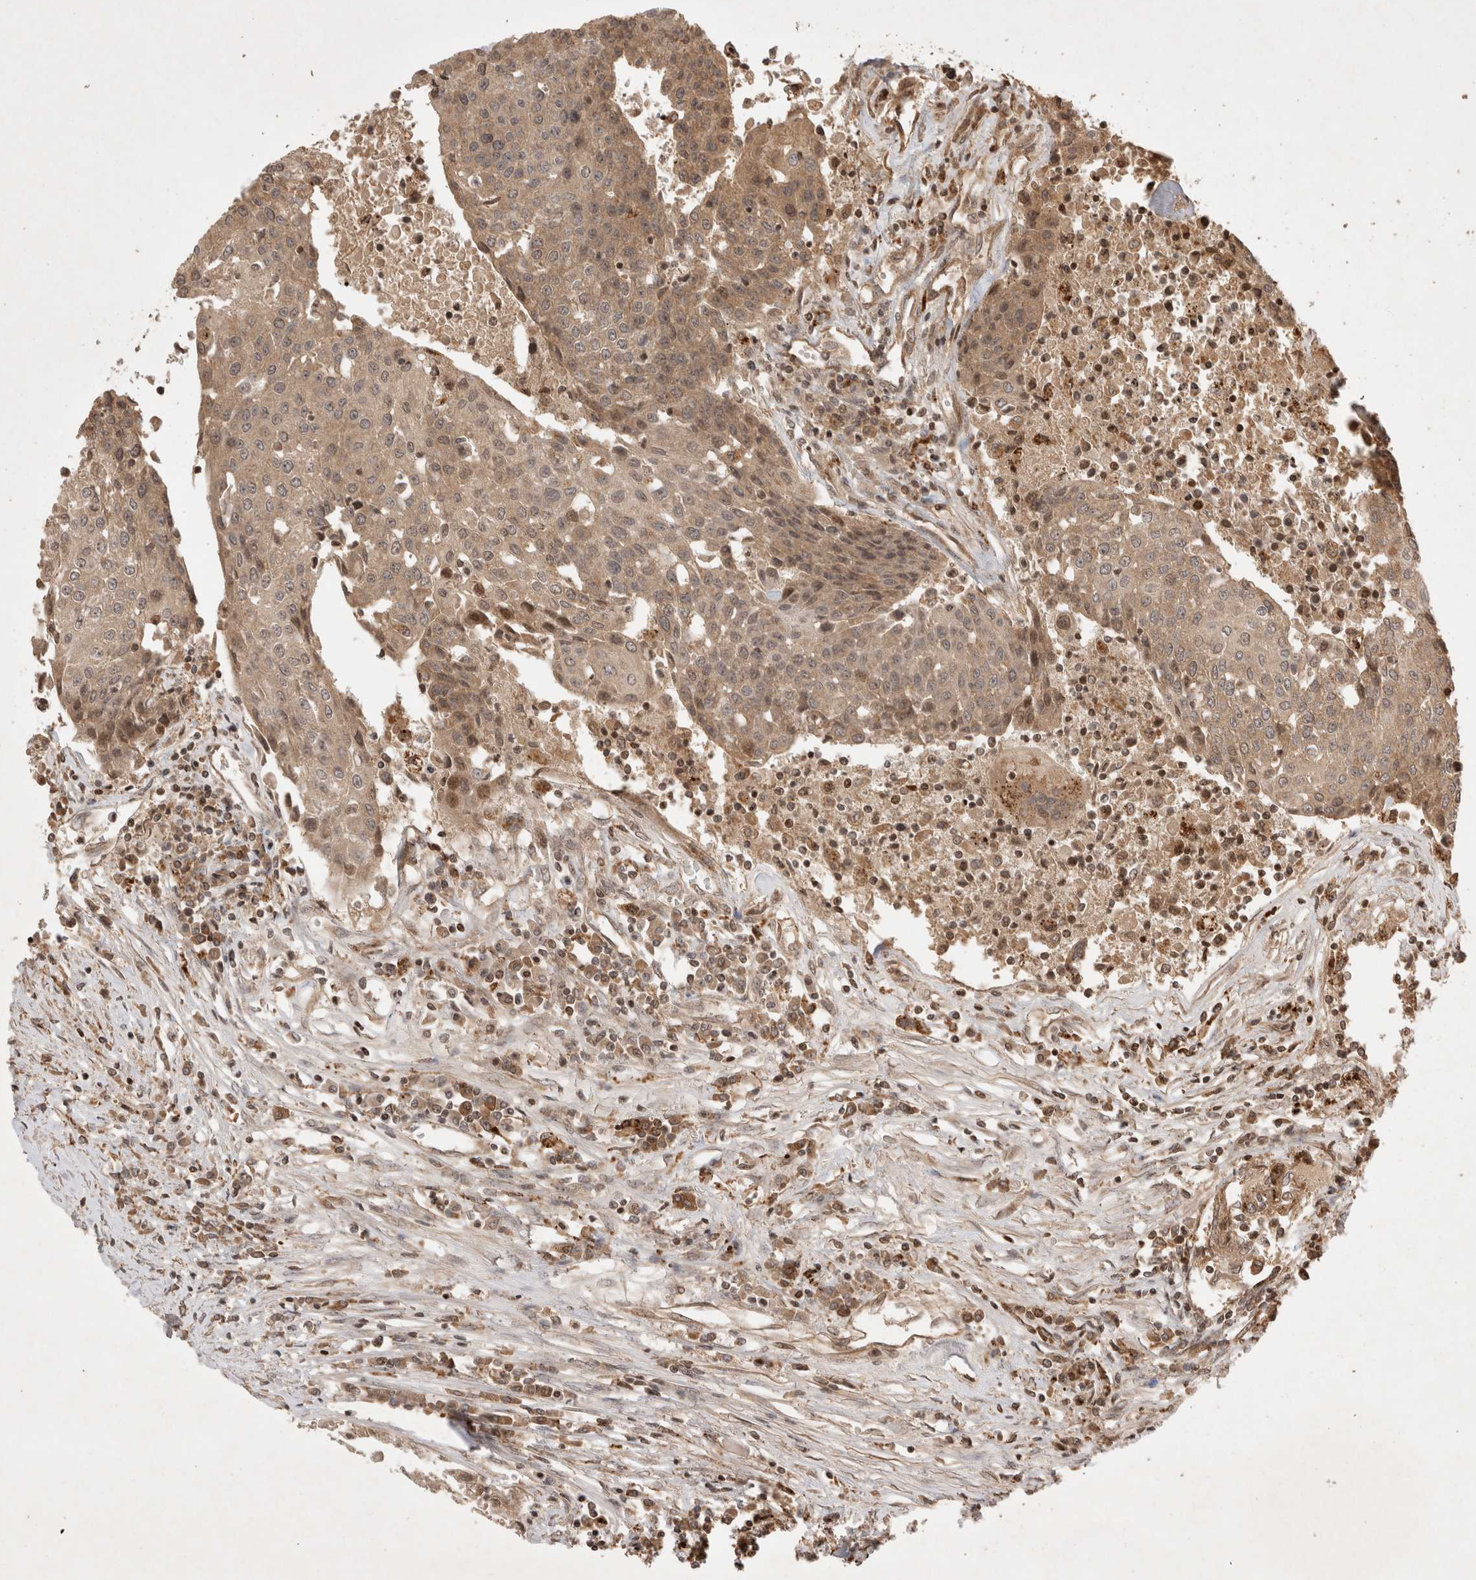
{"staining": {"intensity": "weak", "quantity": ">75%", "location": "cytoplasmic/membranous"}, "tissue": "urothelial cancer", "cell_type": "Tumor cells", "image_type": "cancer", "snomed": [{"axis": "morphology", "description": "Urothelial carcinoma, High grade"}, {"axis": "topography", "description": "Urinary bladder"}], "caption": "The micrograph displays a brown stain indicating the presence of a protein in the cytoplasmic/membranous of tumor cells in urothelial cancer.", "gene": "FAM221A", "patient": {"sex": "female", "age": 85}}